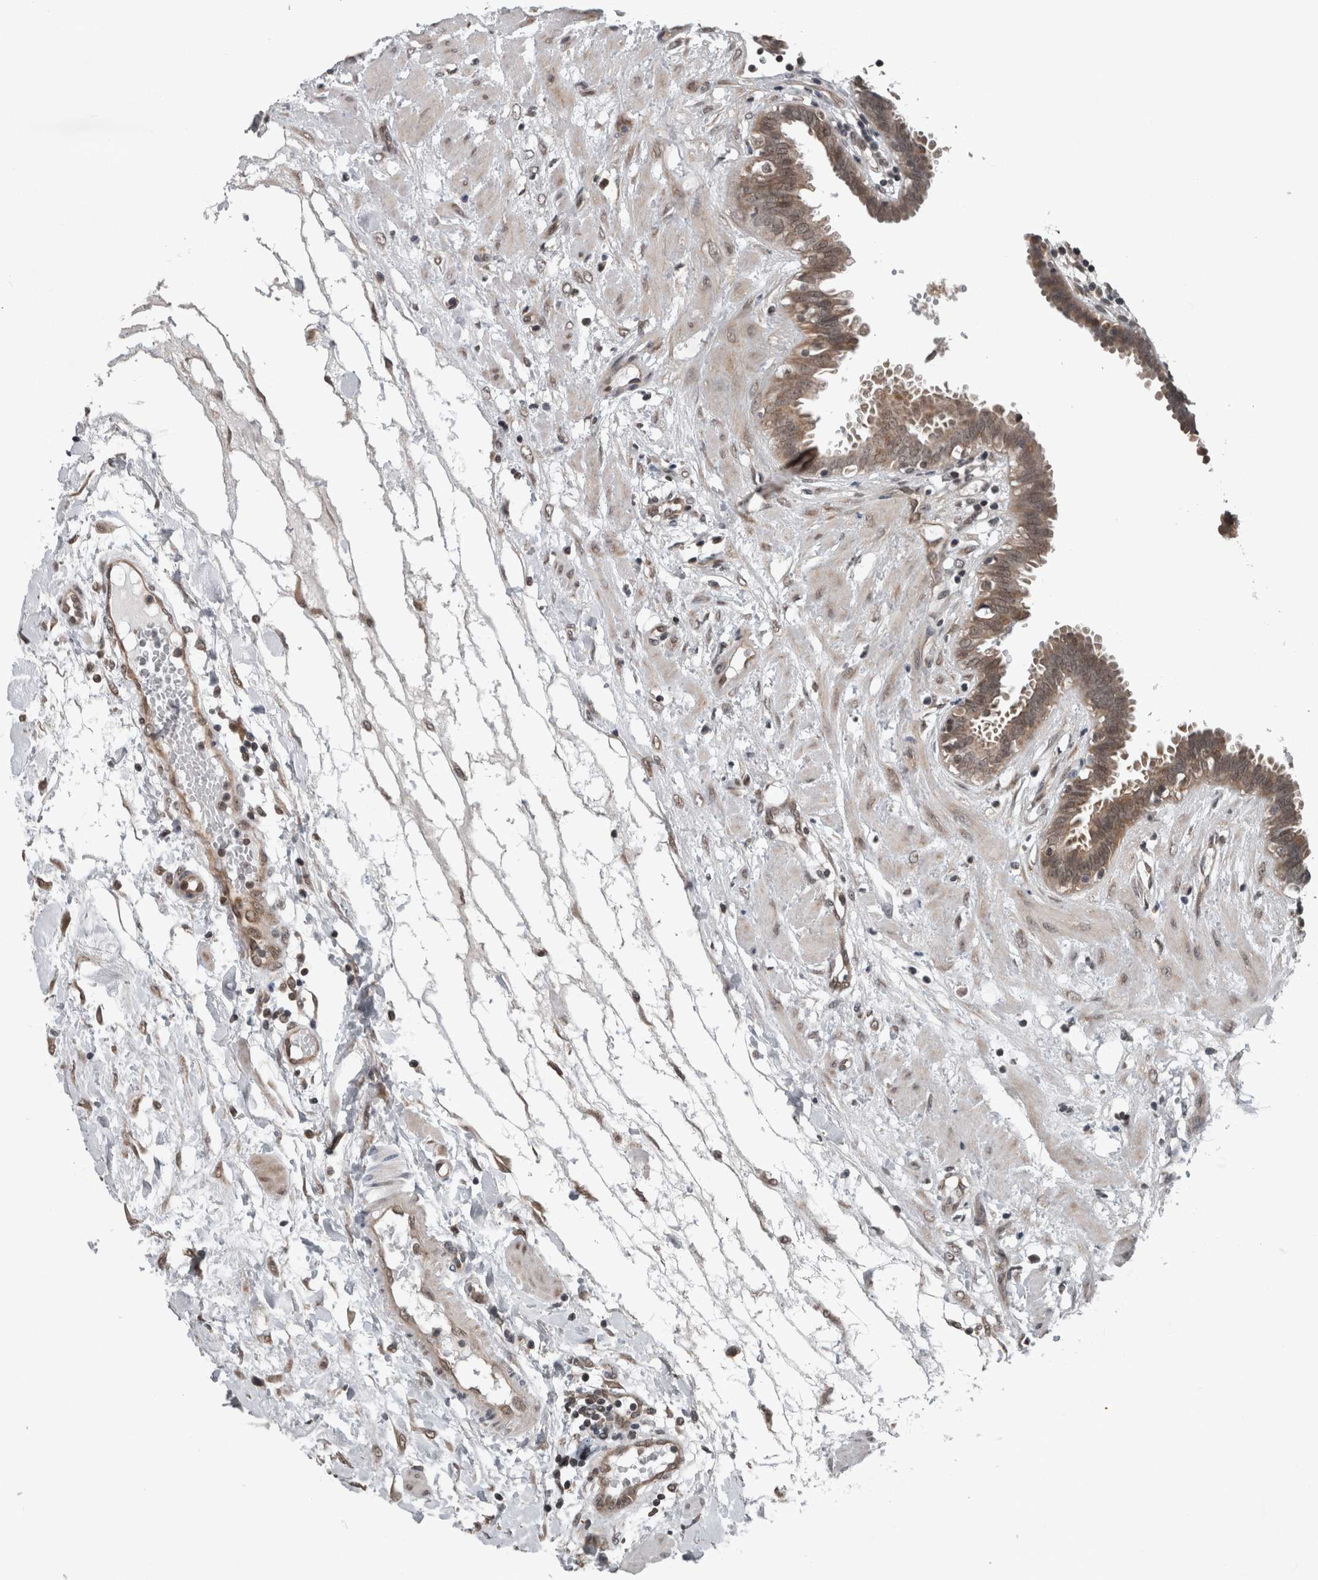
{"staining": {"intensity": "moderate", "quantity": ">75%", "location": "cytoplasmic/membranous"}, "tissue": "fallopian tube", "cell_type": "Glandular cells", "image_type": "normal", "snomed": [{"axis": "morphology", "description": "Normal tissue, NOS"}, {"axis": "topography", "description": "Fallopian tube"}, {"axis": "topography", "description": "Placenta"}], "caption": "Immunohistochemical staining of benign fallopian tube shows moderate cytoplasmic/membranous protein staining in approximately >75% of glandular cells.", "gene": "ENY2", "patient": {"sex": "female", "age": 32}}